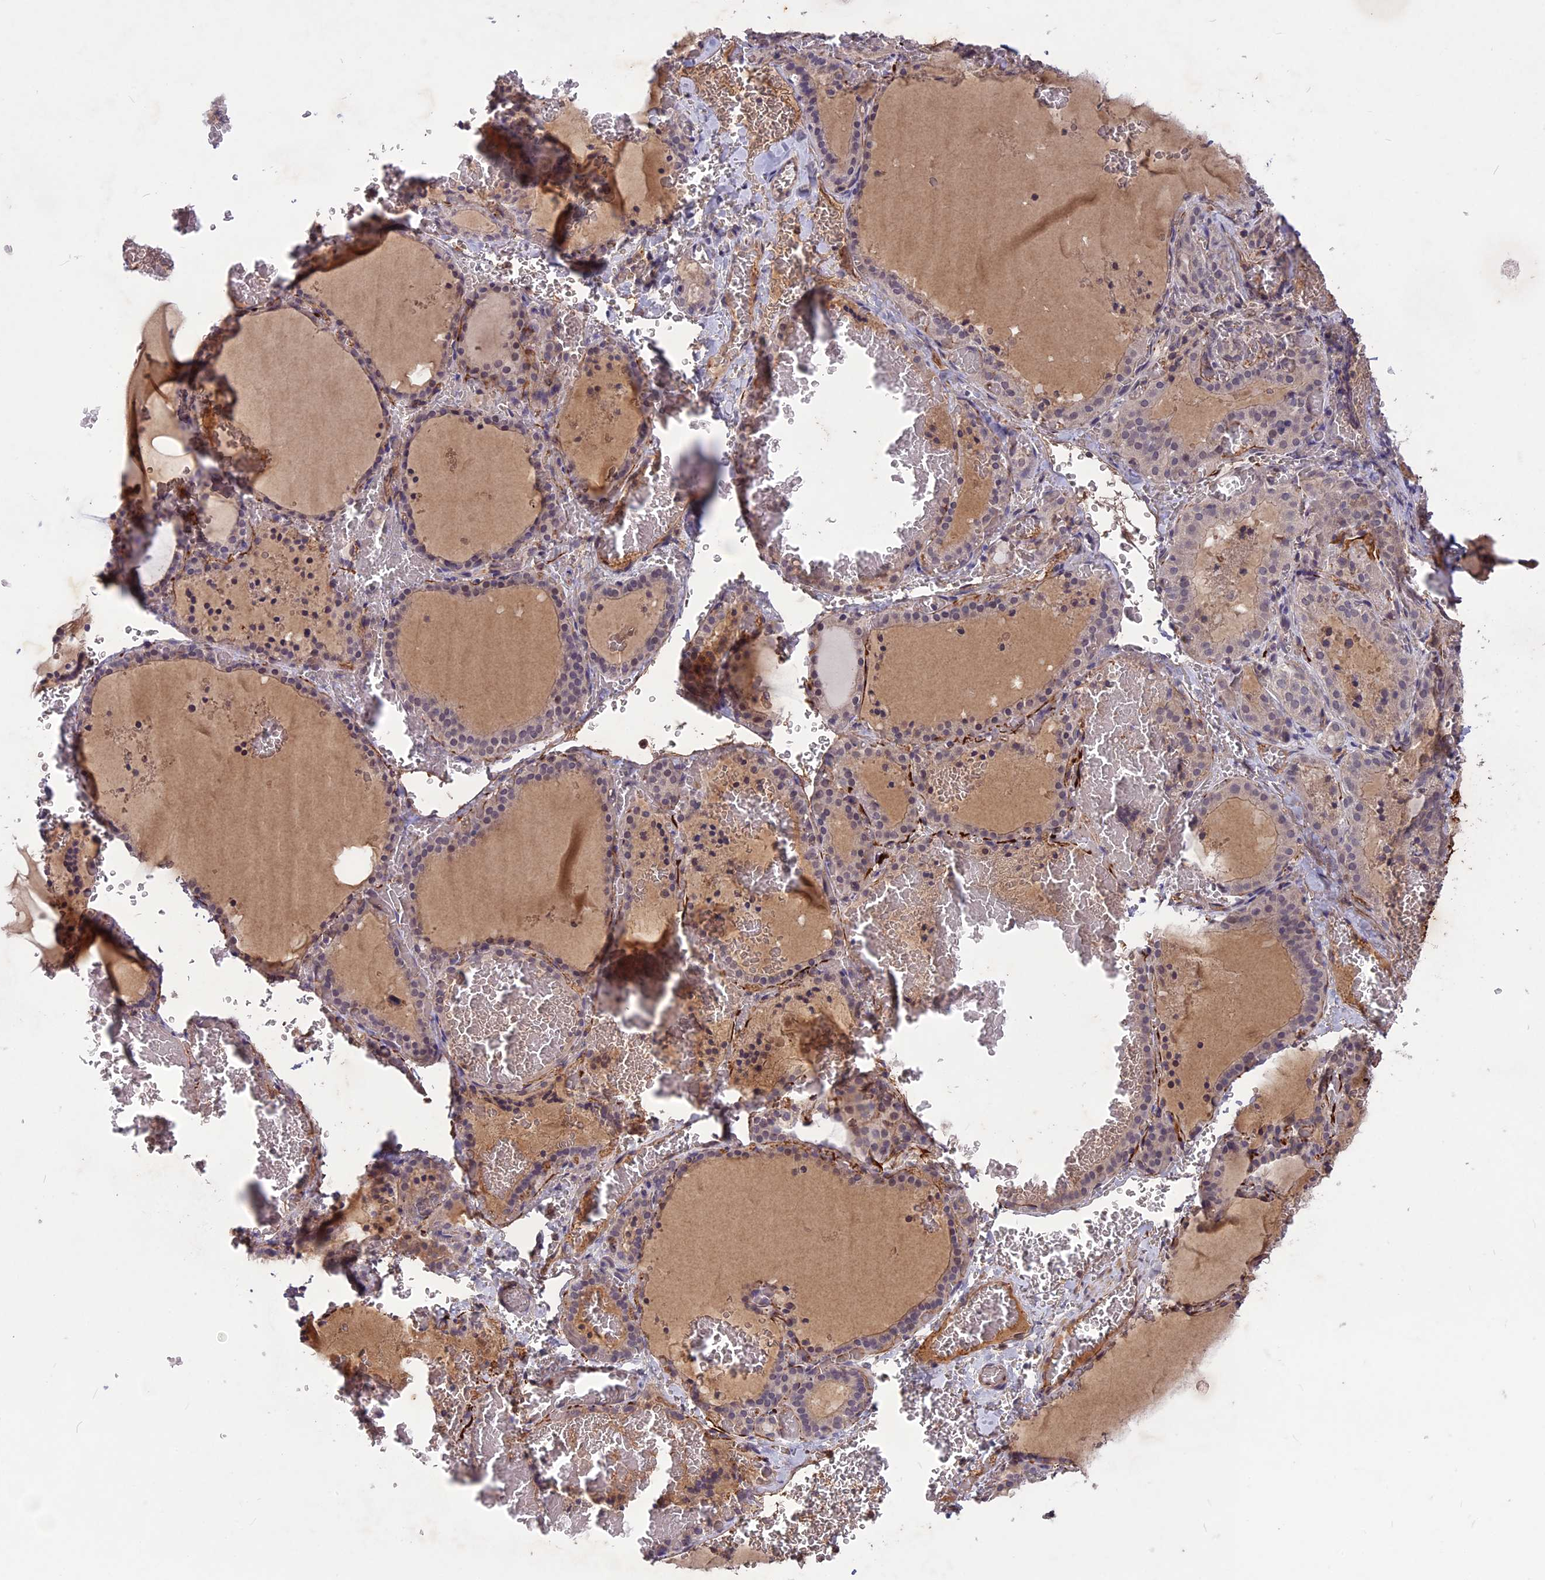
{"staining": {"intensity": "moderate", "quantity": "<25%", "location": "cytoplasmic/membranous"}, "tissue": "thyroid gland", "cell_type": "Glandular cells", "image_type": "normal", "snomed": [{"axis": "morphology", "description": "Normal tissue, NOS"}, {"axis": "topography", "description": "Thyroid gland"}], "caption": "Immunohistochemistry (IHC) micrograph of benign thyroid gland: human thyroid gland stained using IHC shows low levels of moderate protein expression localized specifically in the cytoplasmic/membranous of glandular cells, appearing as a cytoplasmic/membranous brown color.", "gene": "ADO", "patient": {"sex": "female", "age": 39}}